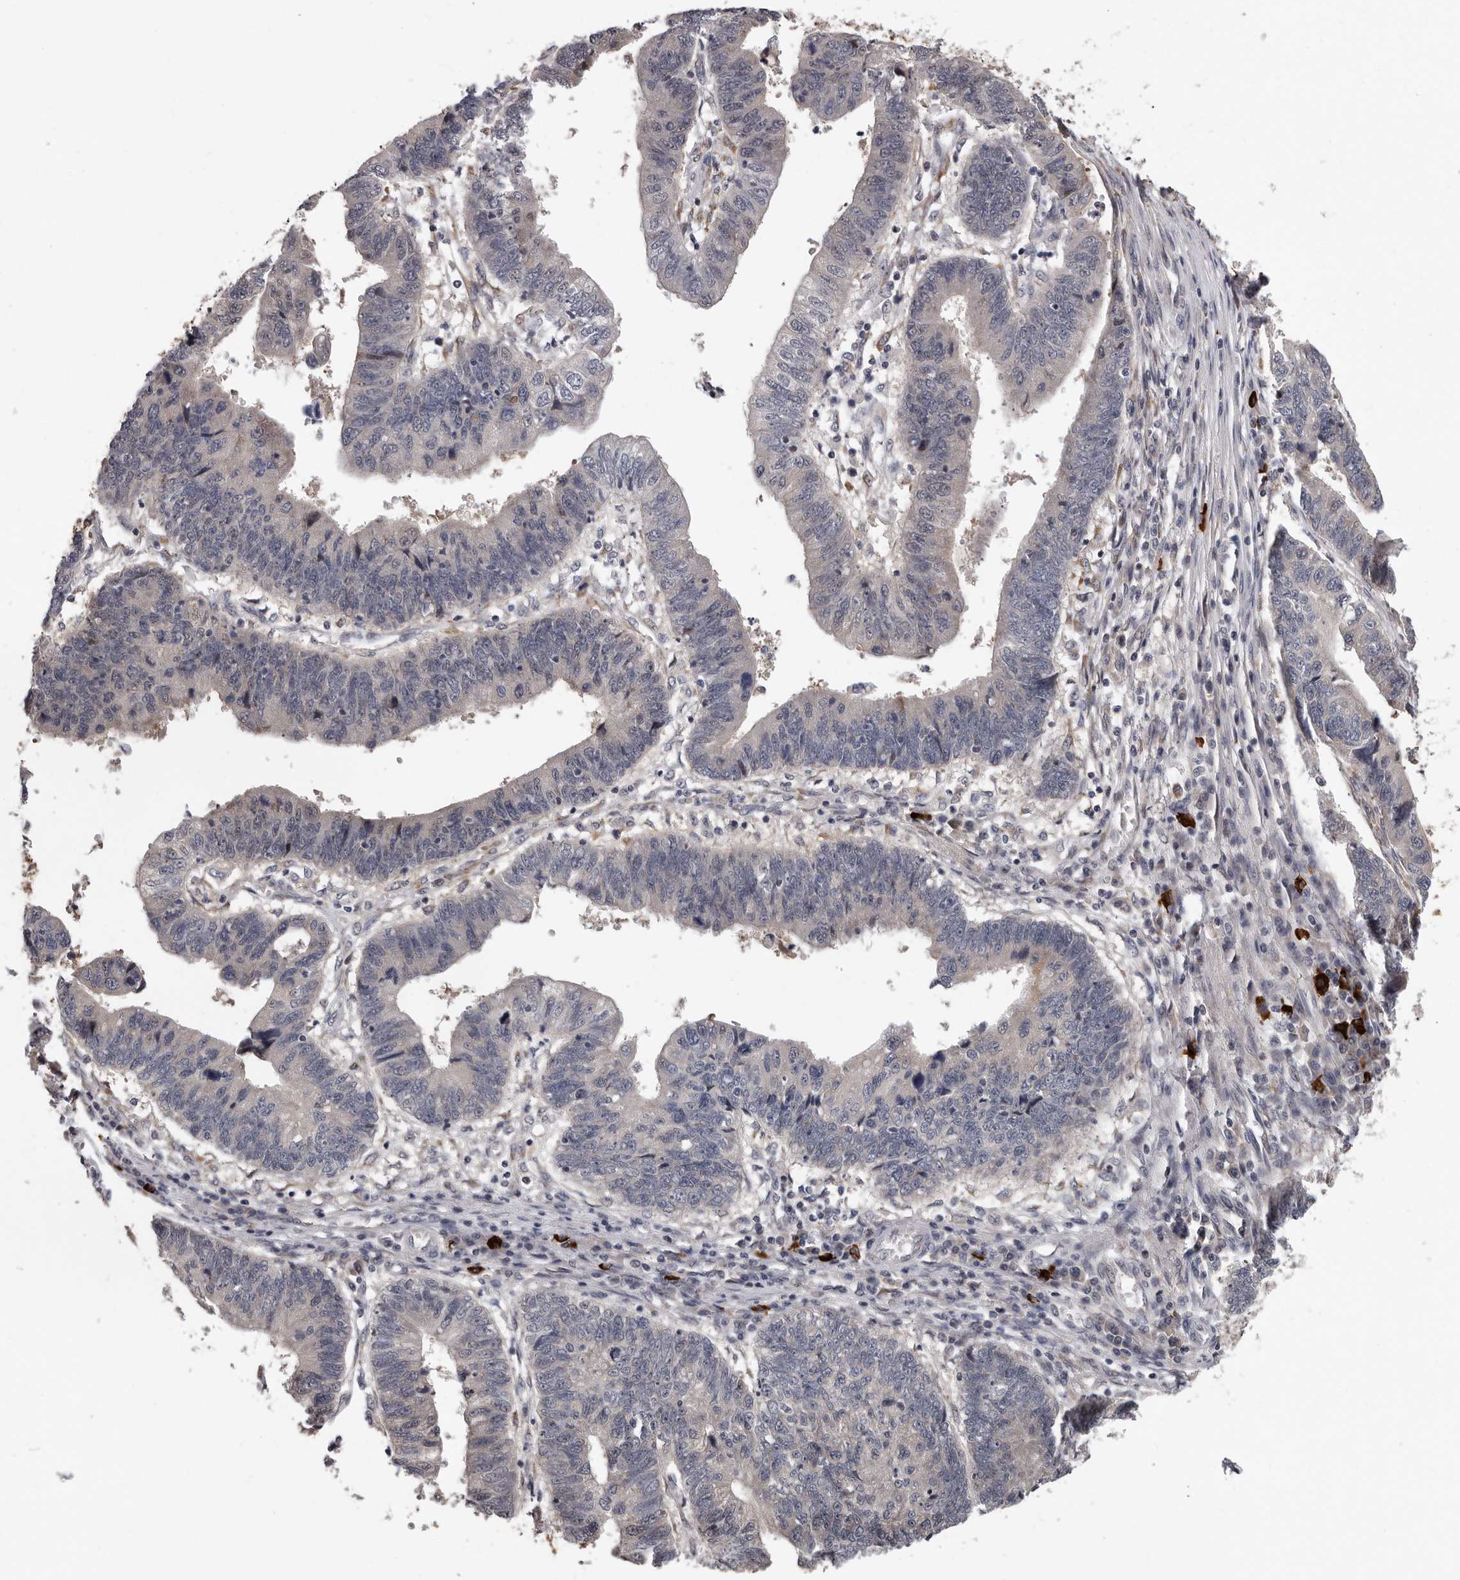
{"staining": {"intensity": "weak", "quantity": "<25%", "location": "cytoplasmic/membranous"}, "tissue": "stomach cancer", "cell_type": "Tumor cells", "image_type": "cancer", "snomed": [{"axis": "morphology", "description": "Adenocarcinoma, NOS"}, {"axis": "topography", "description": "Stomach"}], "caption": "Immunohistochemistry (IHC) of stomach cancer (adenocarcinoma) reveals no positivity in tumor cells.", "gene": "MED8", "patient": {"sex": "male", "age": 59}}